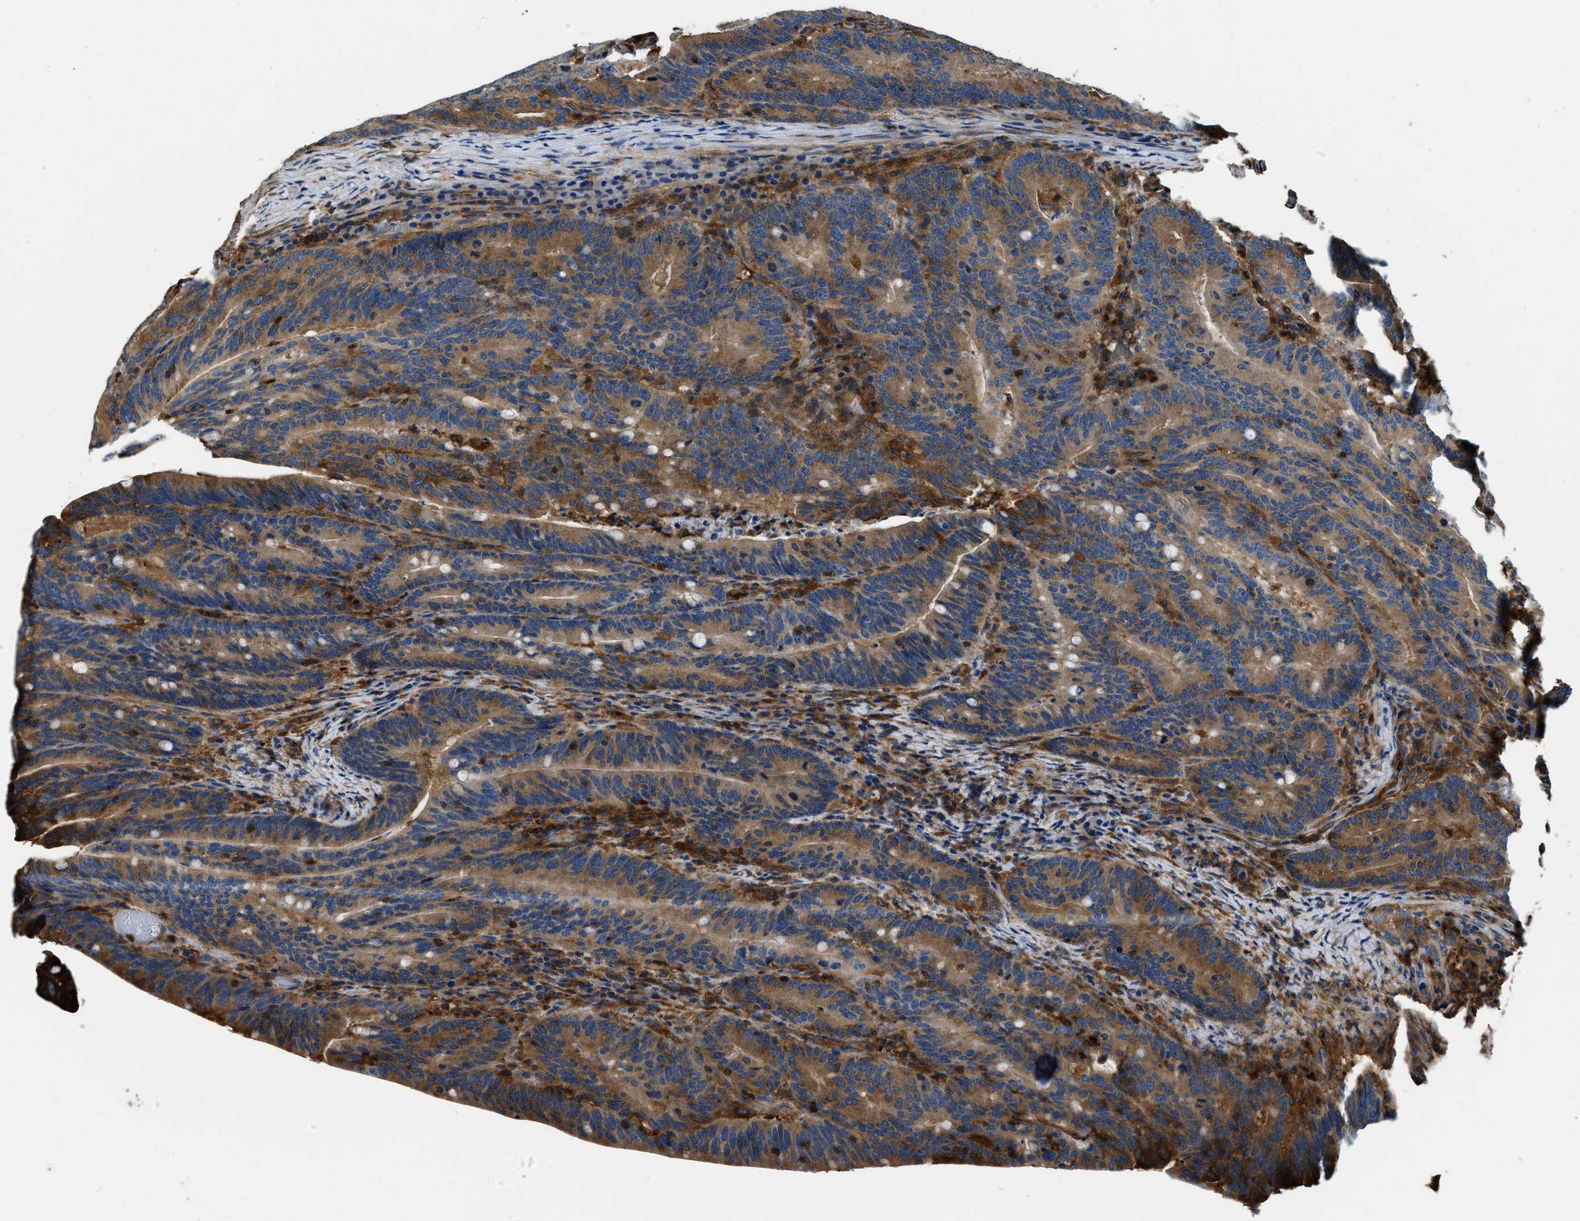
{"staining": {"intensity": "moderate", "quantity": ">75%", "location": "cytoplasmic/membranous"}, "tissue": "colorectal cancer", "cell_type": "Tumor cells", "image_type": "cancer", "snomed": [{"axis": "morphology", "description": "Adenocarcinoma, NOS"}, {"axis": "topography", "description": "Colon"}], "caption": "This photomicrograph reveals adenocarcinoma (colorectal) stained with IHC to label a protein in brown. The cytoplasmic/membranous of tumor cells show moderate positivity for the protein. Nuclei are counter-stained blue.", "gene": "PKM", "patient": {"sex": "female", "age": 66}}